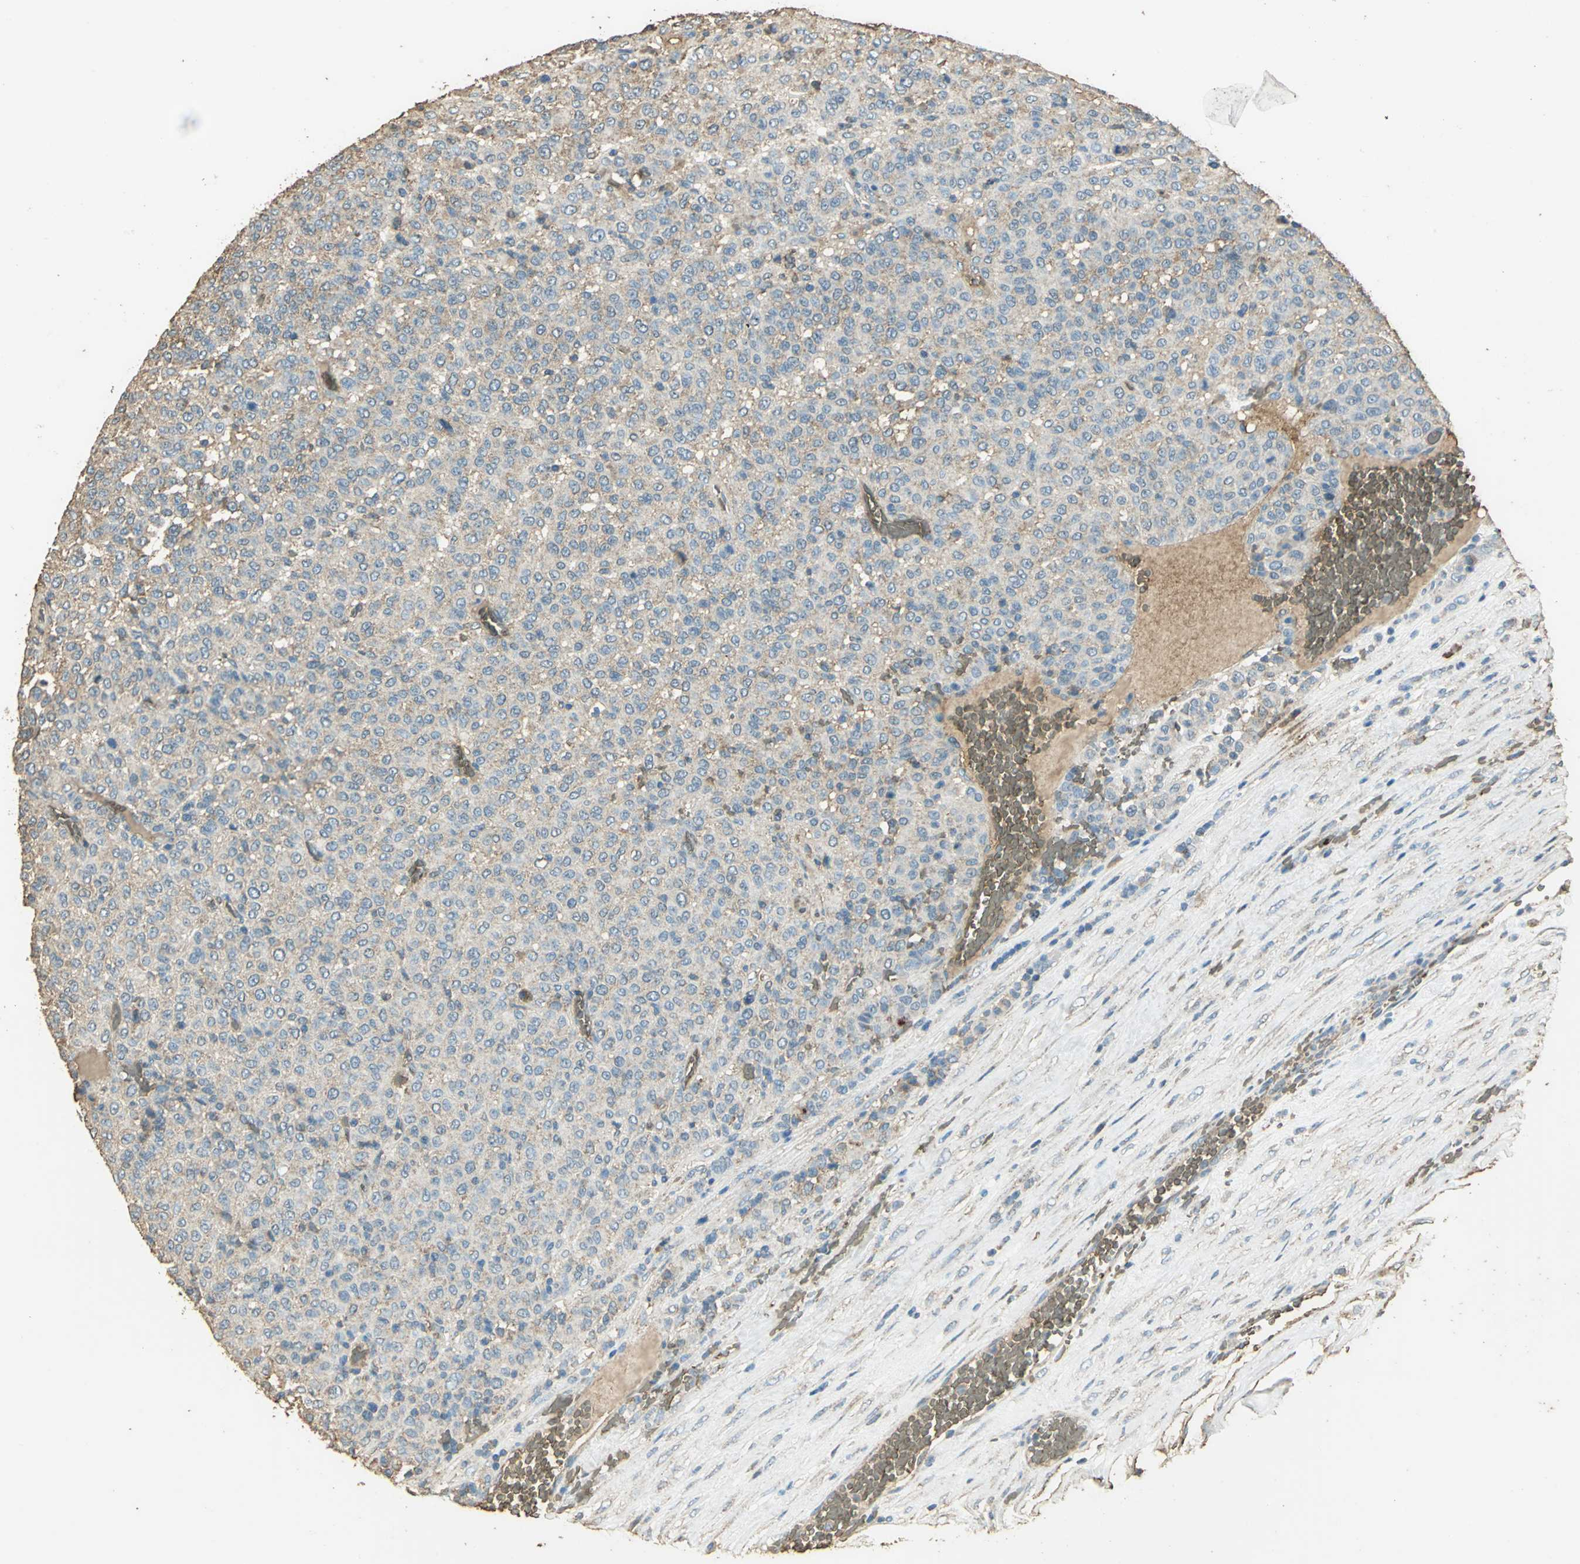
{"staining": {"intensity": "weak", "quantity": "25%-75%", "location": "cytoplasmic/membranous"}, "tissue": "melanoma", "cell_type": "Tumor cells", "image_type": "cancer", "snomed": [{"axis": "morphology", "description": "Malignant melanoma, Metastatic site"}, {"axis": "topography", "description": "Pancreas"}], "caption": "High-magnification brightfield microscopy of malignant melanoma (metastatic site) stained with DAB (3,3'-diaminobenzidine) (brown) and counterstained with hematoxylin (blue). tumor cells exhibit weak cytoplasmic/membranous staining is present in approximately25%-75% of cells.", "gene": "TRAPPC2", "patient": {"sex": "female", "age": 30}}